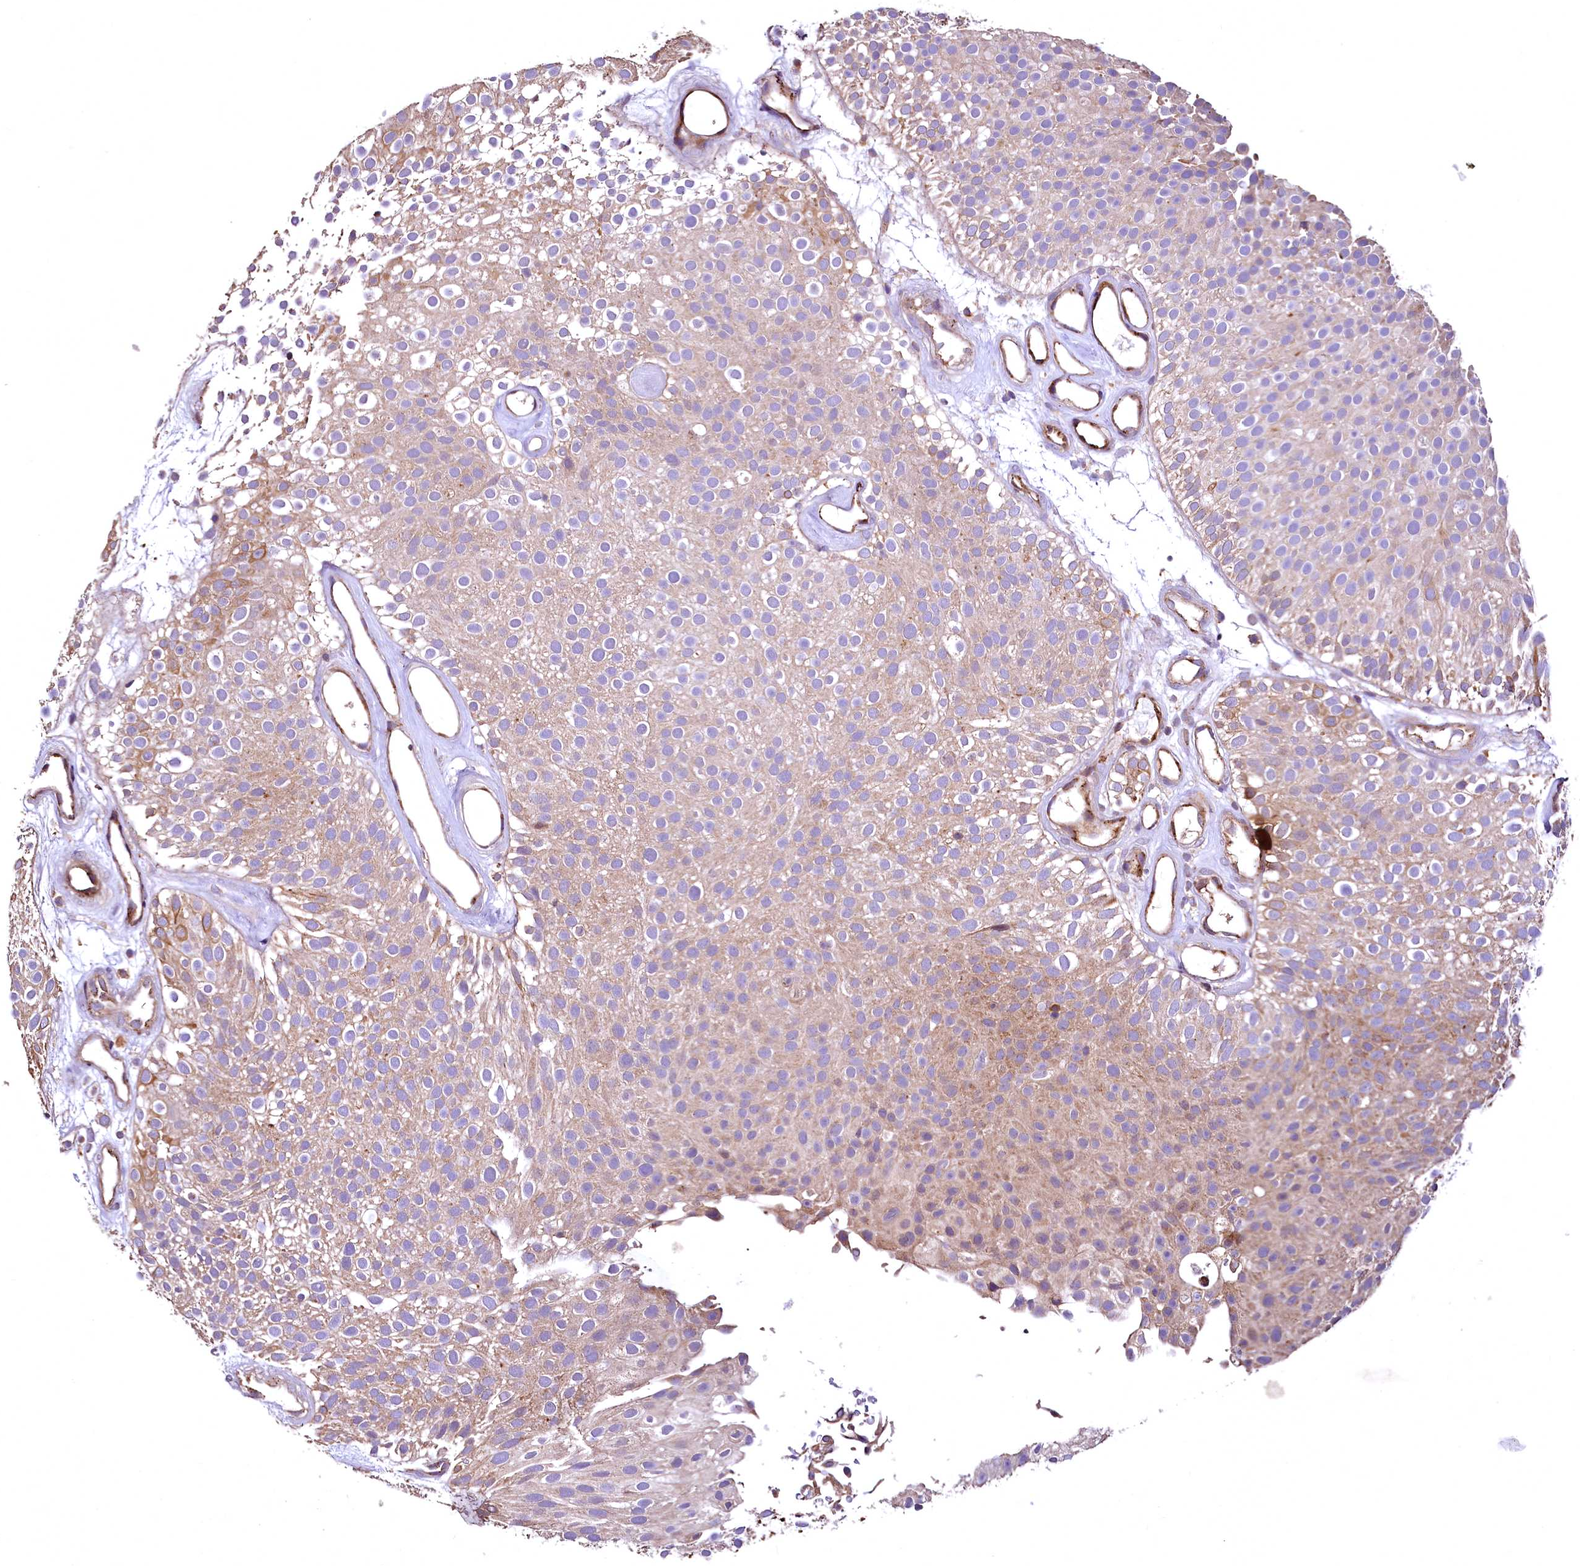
{"staining": {"intensity": "weak", "quantity": ">75%", "location": "cytoplasmic/membranous"}, "tissue": "urothelial cancer", "cell_type": "Tumor cells", "image_type": "cancer", "snomed": [{"axis": "morphology", "description": "Urothelial carcinoma, Low grade"}, {"axis": "topography", "description": "Urinary bladder"}], "caption": "A micrograph of urothelial cancer stained for a protein demonstrates weak cytoplasmic/membranous brown staining in tumor cells.", "gene": "RASSF1", "patient": {"sex": "male", "age": 78}}